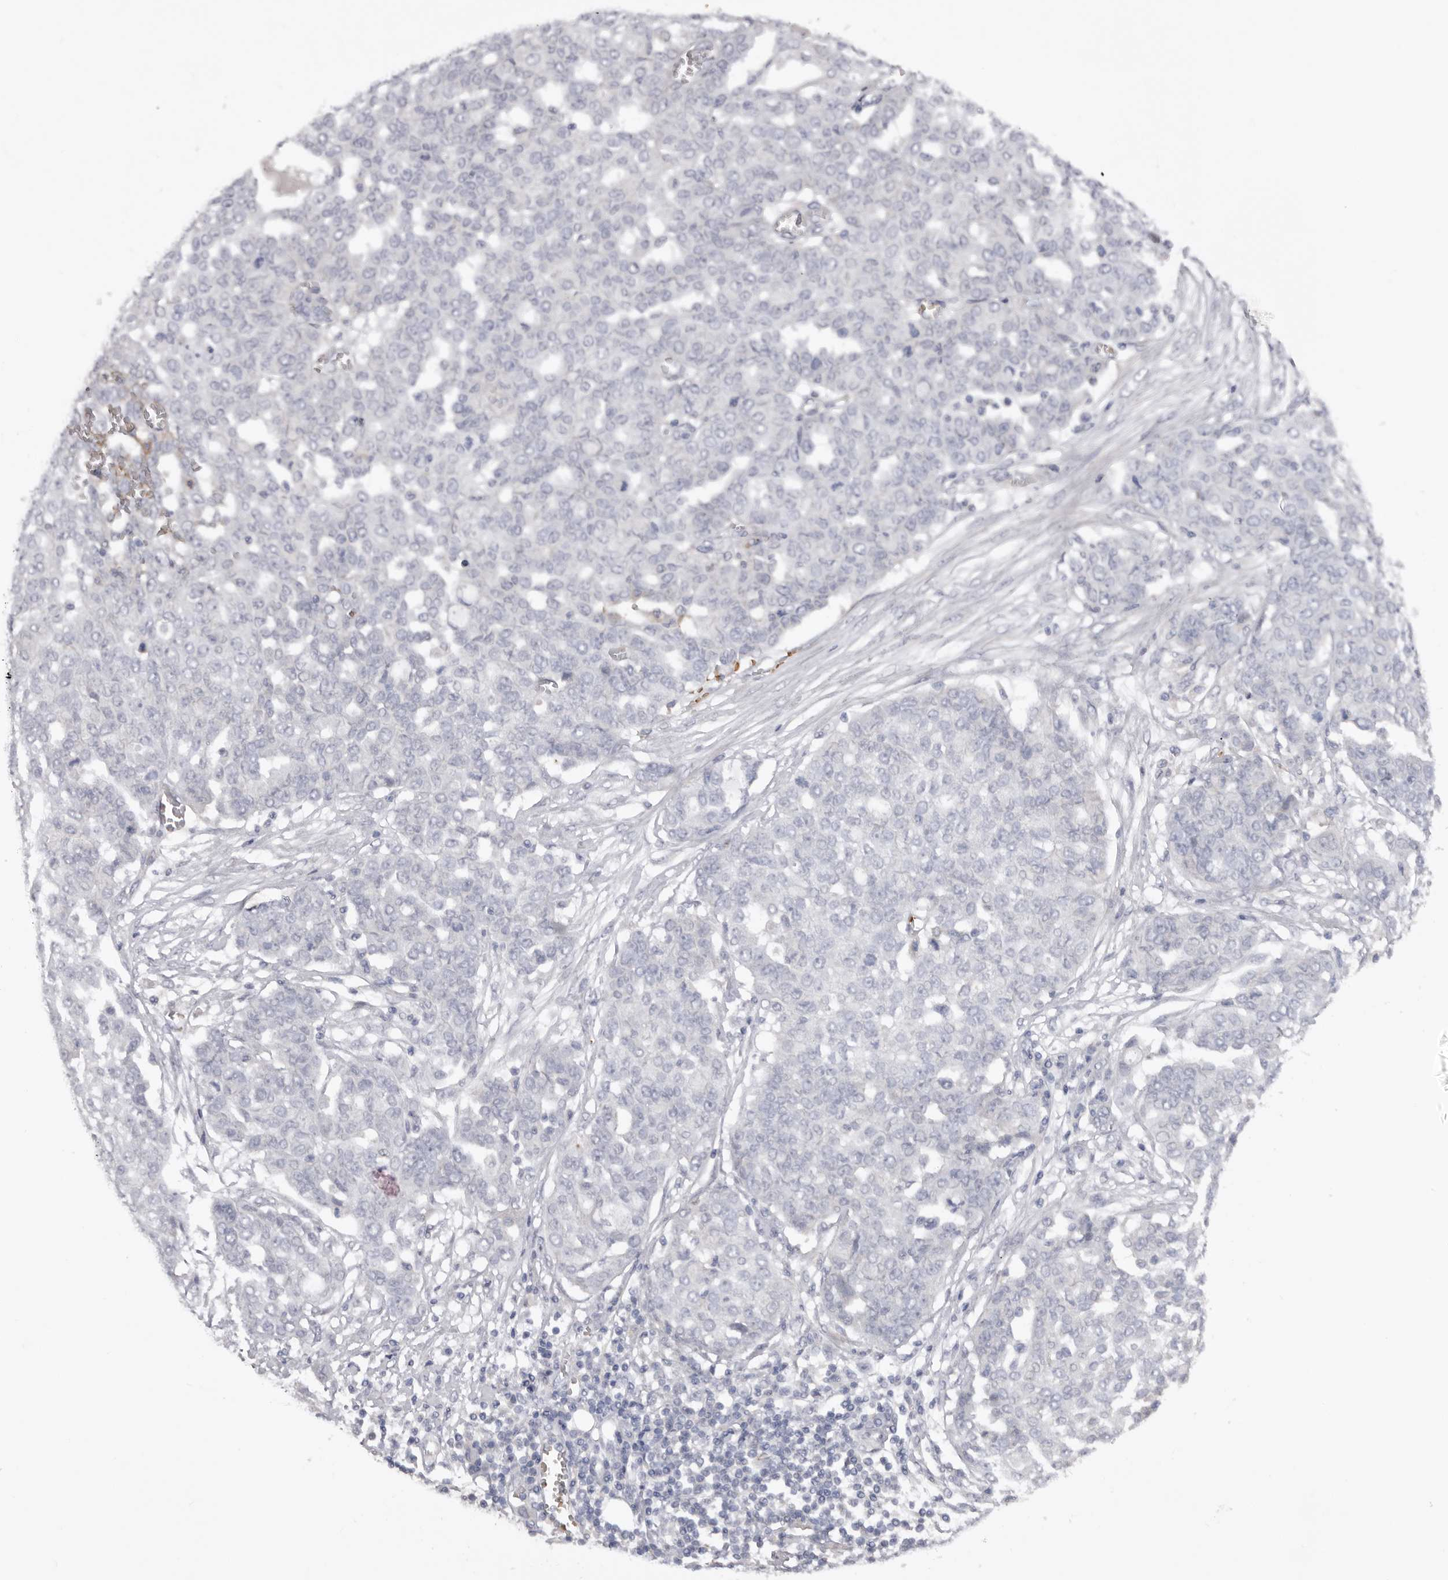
{"staining": {"intensity": "negative", "quantity": "none", "location": "none"}, "tissue": "ovarian cancer", "cell_type": "Tumor cells", "image_type": "cancer", "snomed": [{"axis": "morphology", "description": "Cystadenocarcinoma, serous, NOS"}, {"axis": "topography", "description": "Soft tissue"}, {"axis": "topography", "description": "Ovary"}], "caption": "DAB (3,3'-diaminobenzidine) immunohistochemical staining of human ovarian cancer (serous cystadenocarcinoma) demonstrates no significant staining in tumor cells.", "gene": "TNR", "patient": {"sex": "female", "age": 57}}